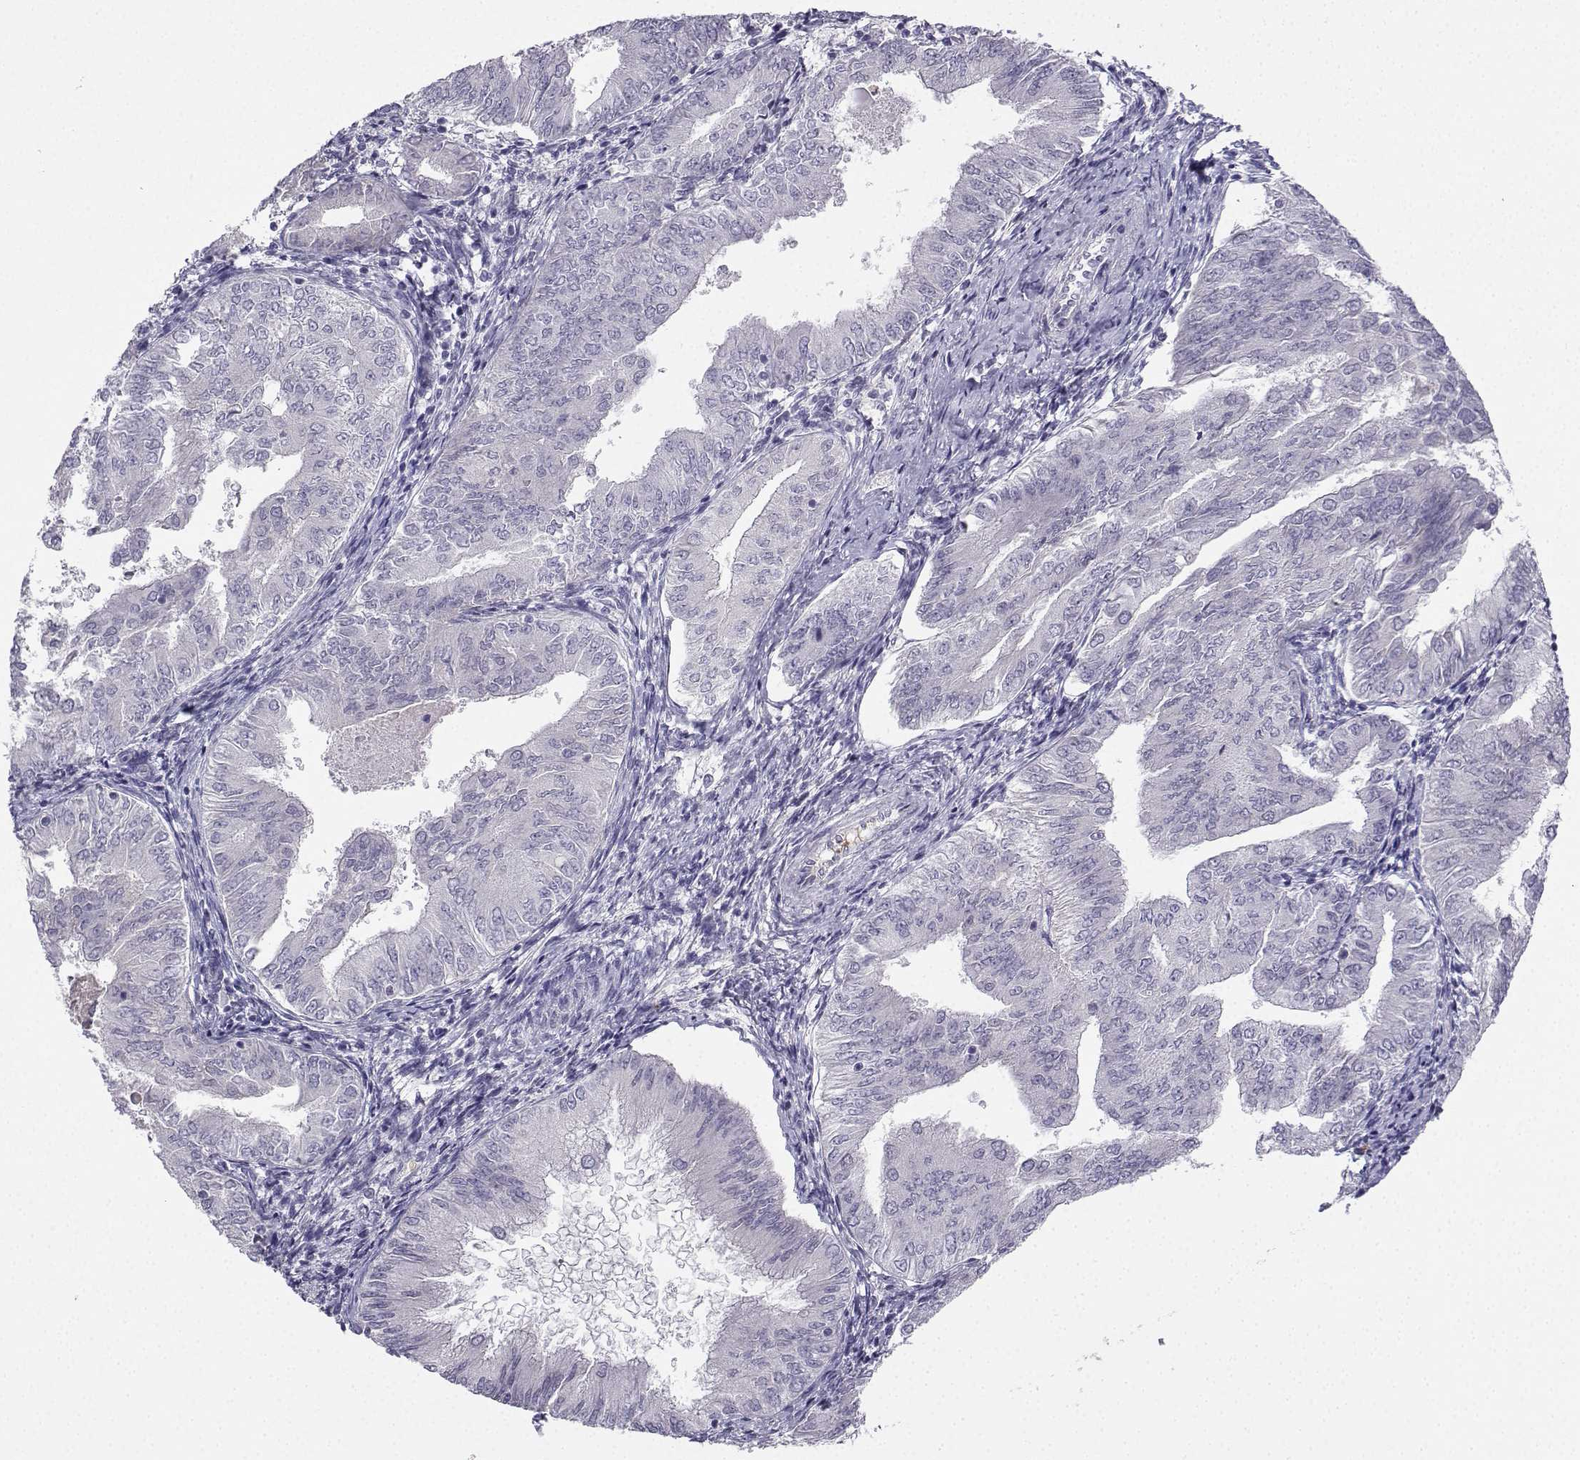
{"staining": {"intensity": "negative", "quantity": "none", "location": "none"}, "tissue": "endometrial cancer", "cell_type": "Tumor cells", "image_type": "cancer", "snomed": [{"axis": "morphology", "description": "Adenocarcinoma, NOS"}, {"axis": "topography", "description": "Endometrium"}], "caption": "High magnification brightfield microscopy of endometrial adenocarcinoma stained with DAB (3,3'-diaminobenzidine) (brown) and counterstained with hematoxylin (blue): tumor cells show no significant positivity. (Immunohistochemistry (ihc), brightfield microscopy, high magnification).", "gene": "CALY", "patient": {"sex": "female", "age": 53}}